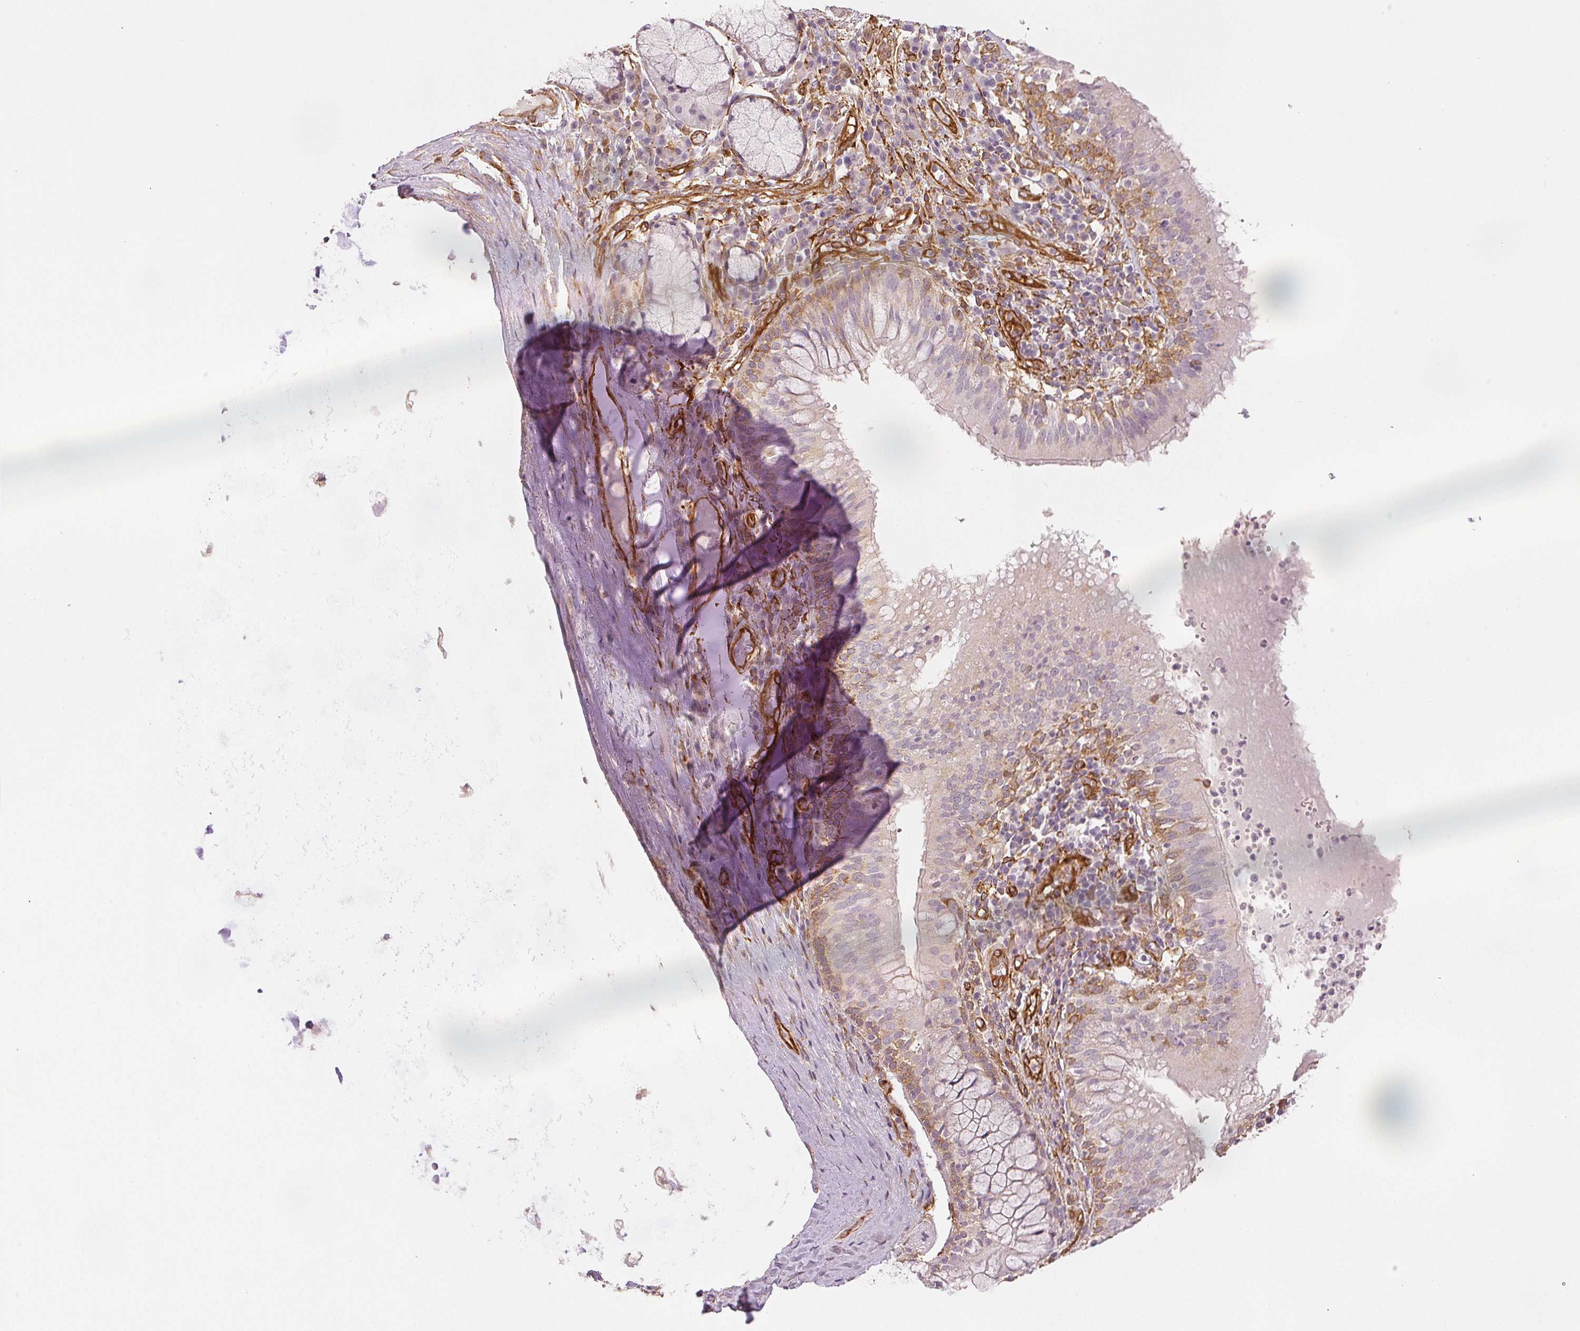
{"staining": {"intensity": "moderate", "quantity": "<25%", "location": "cytoplasmic/membranous"}, "tissue": "bronchus", "cell_type": "Respiratory epithelial cells", "image_type": "normal", "snomed": [{"axis": "morphology", "description": "Normal tissue, NOS"}, {"axis": "topography", "description": "Cartilage tissue"}, {"axis": "topography", "description": "Bronchus"}], "caption": "An immunohistochemistry micrograph of normal tissue is shown. Protein staining in brown shows moderate cytoplasmic/membranous positivity in bronchus within respiratory epithelial cells.", "gene": "DIAPH2", "patient": {"sex": "male", "age": 56}}